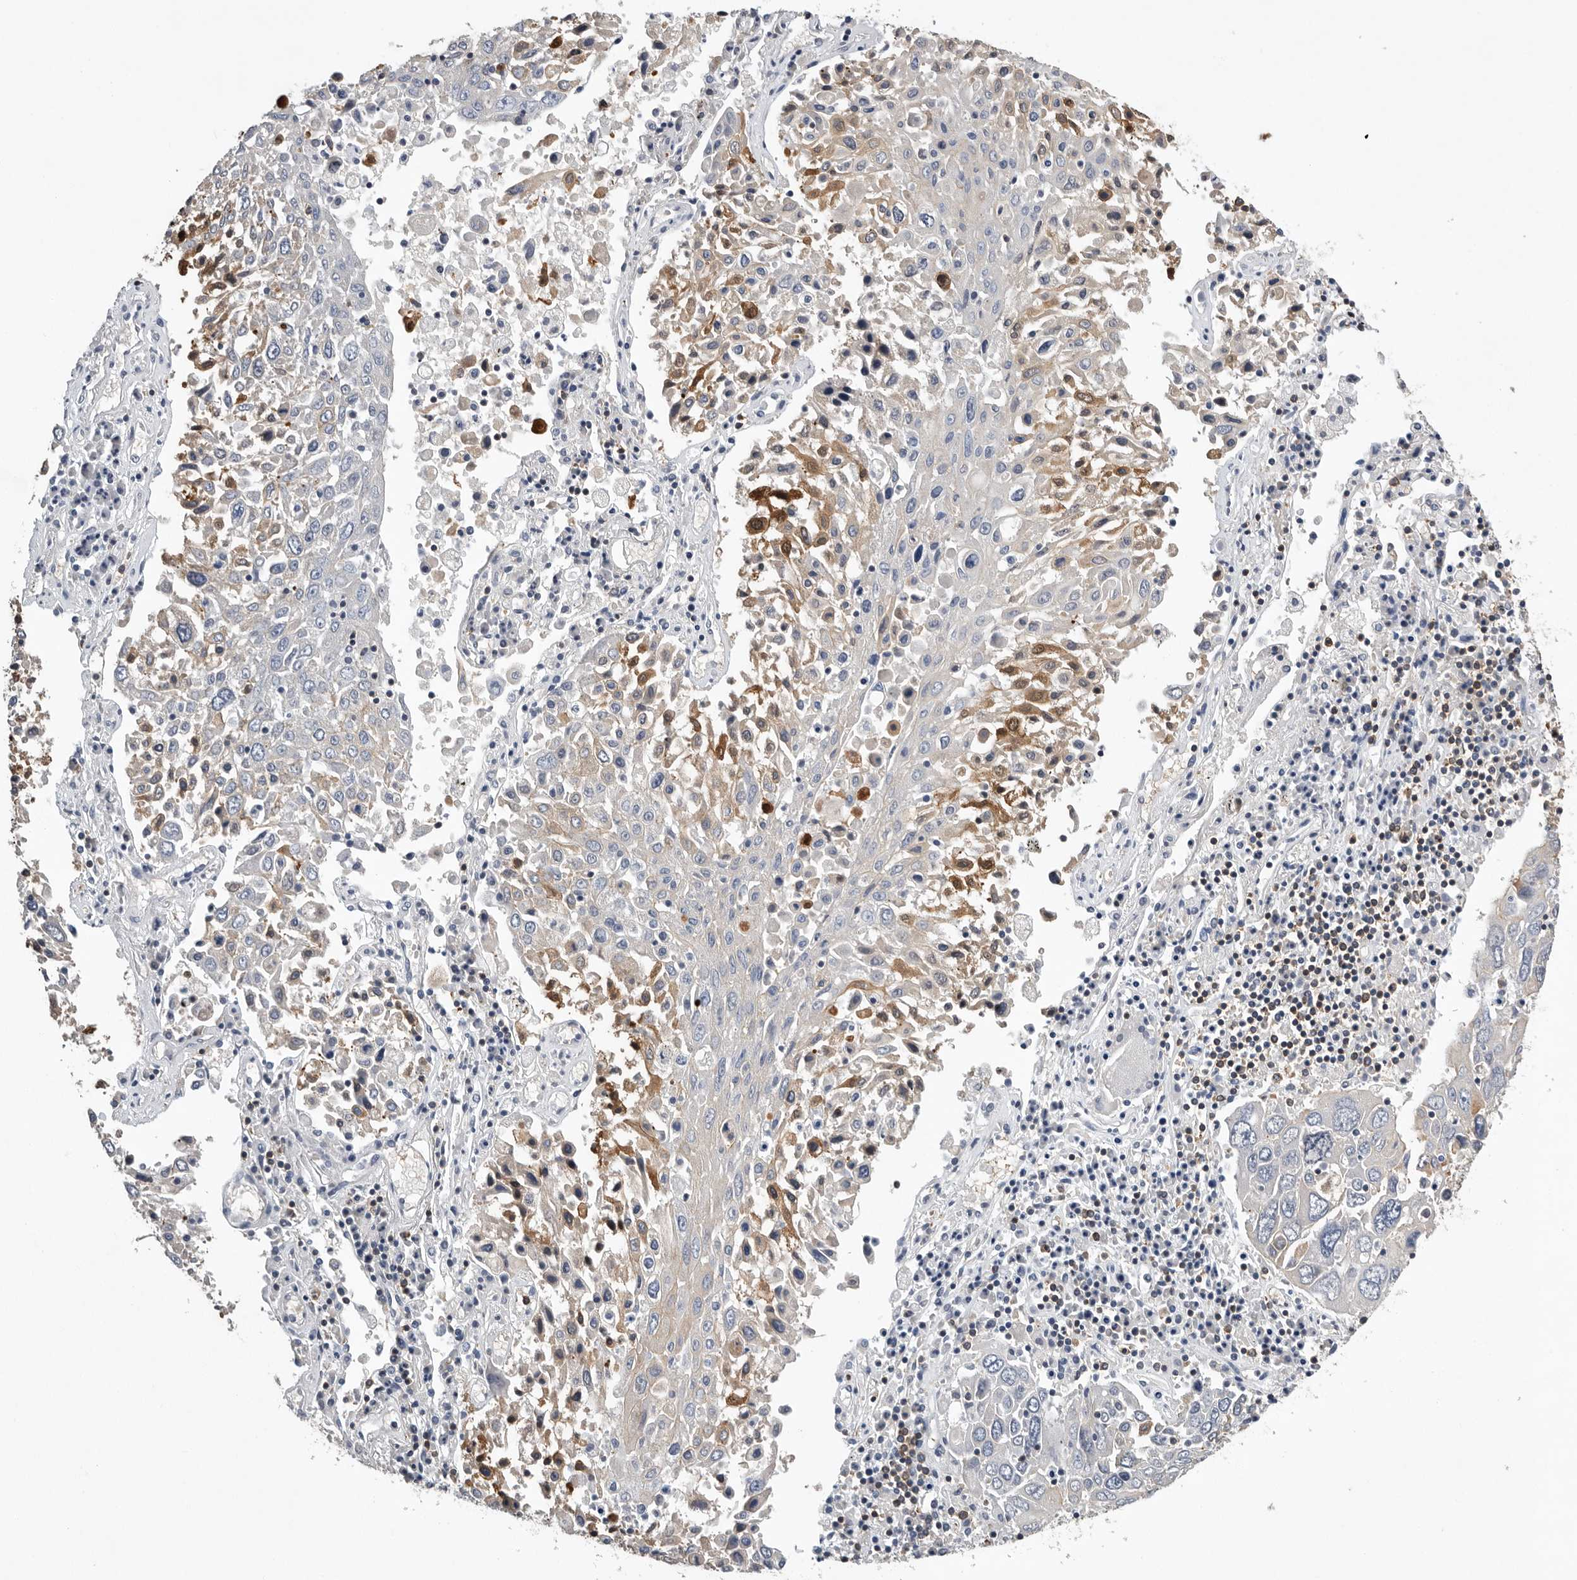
{"staining": {"intensity": "moderate", "quantity": "<25%", "location": "cytoplasmic/membranous"}, "tissue": "lung cancer", "cell_type": "Tumor cells", "image_type": "cancer", "snomed": [{"axis": "morphology", "description": "Squamous cell carcinoma, NOS"}, {"axis": "topography", "description": "Lung"}], "caption": "Protein staining displays moderate cytoplasmic/membranous positivity in approximately <25% of tumor cells in lung cancer (squamous cell carcinoma).", "gene": "PDCD4", "patient": {"sex": "male", "age": 65}}